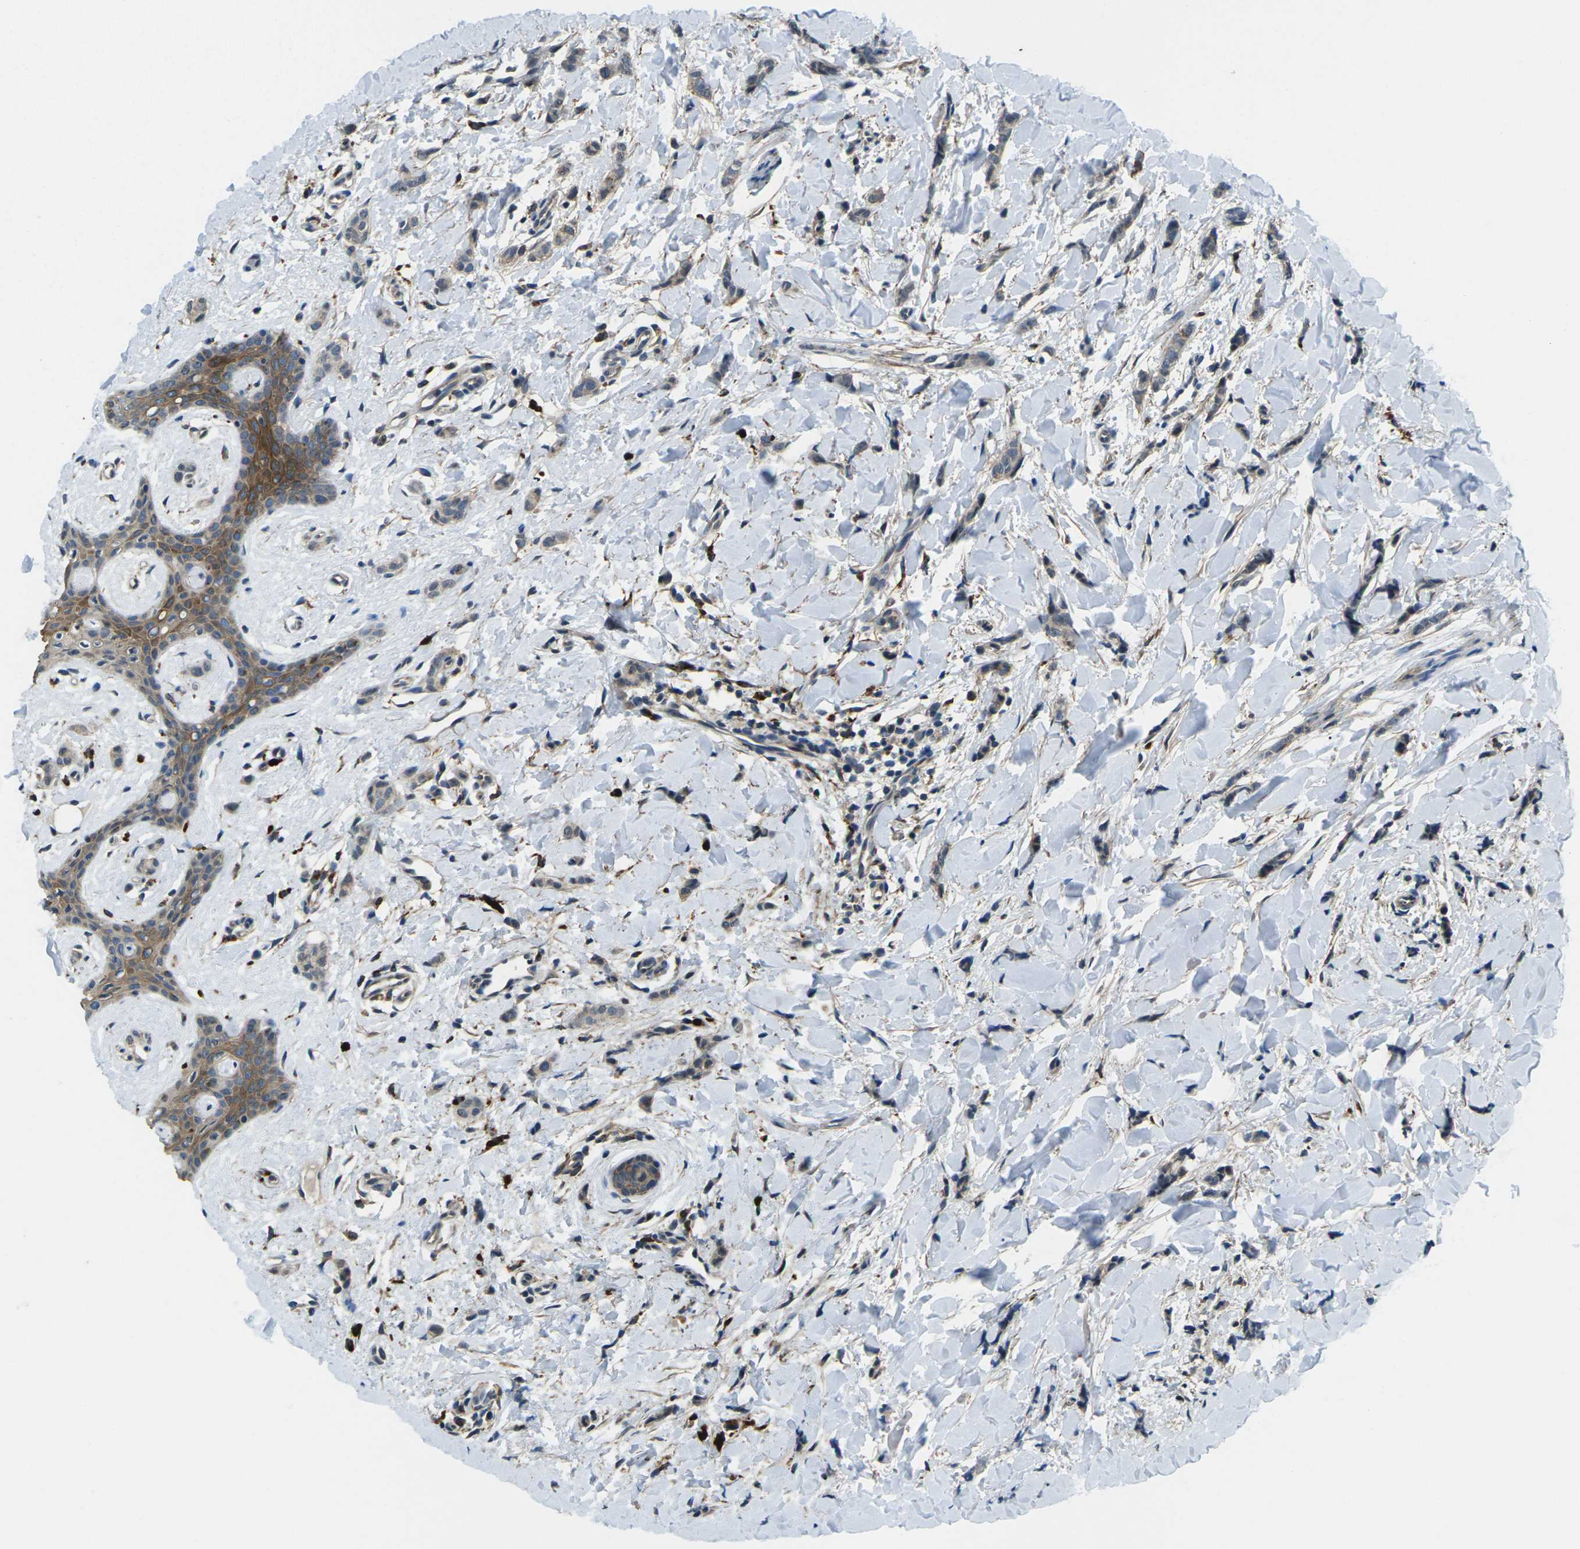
{"staining": {"intensity": "weak", "quantity": "<25%", "location": "cytoplasmic/membranous"}, "tissue": "breast cancer", "cell_type": "Tumor cells", "image_type": "cancer", "snomed": [{"axis": "morphology", "description": "Lobular carcinoma"}, {"axis": "topography", "description": "Skin"}, {"axis": "topography", "description": "Breast"}], "caption": "This is a image of immunohistochemistry staining of lobular carcinoma (breast), which shows no expression in tumor cells.", "gene": "SLC31A2", "patient": {"sex": "female", "age": 46}}